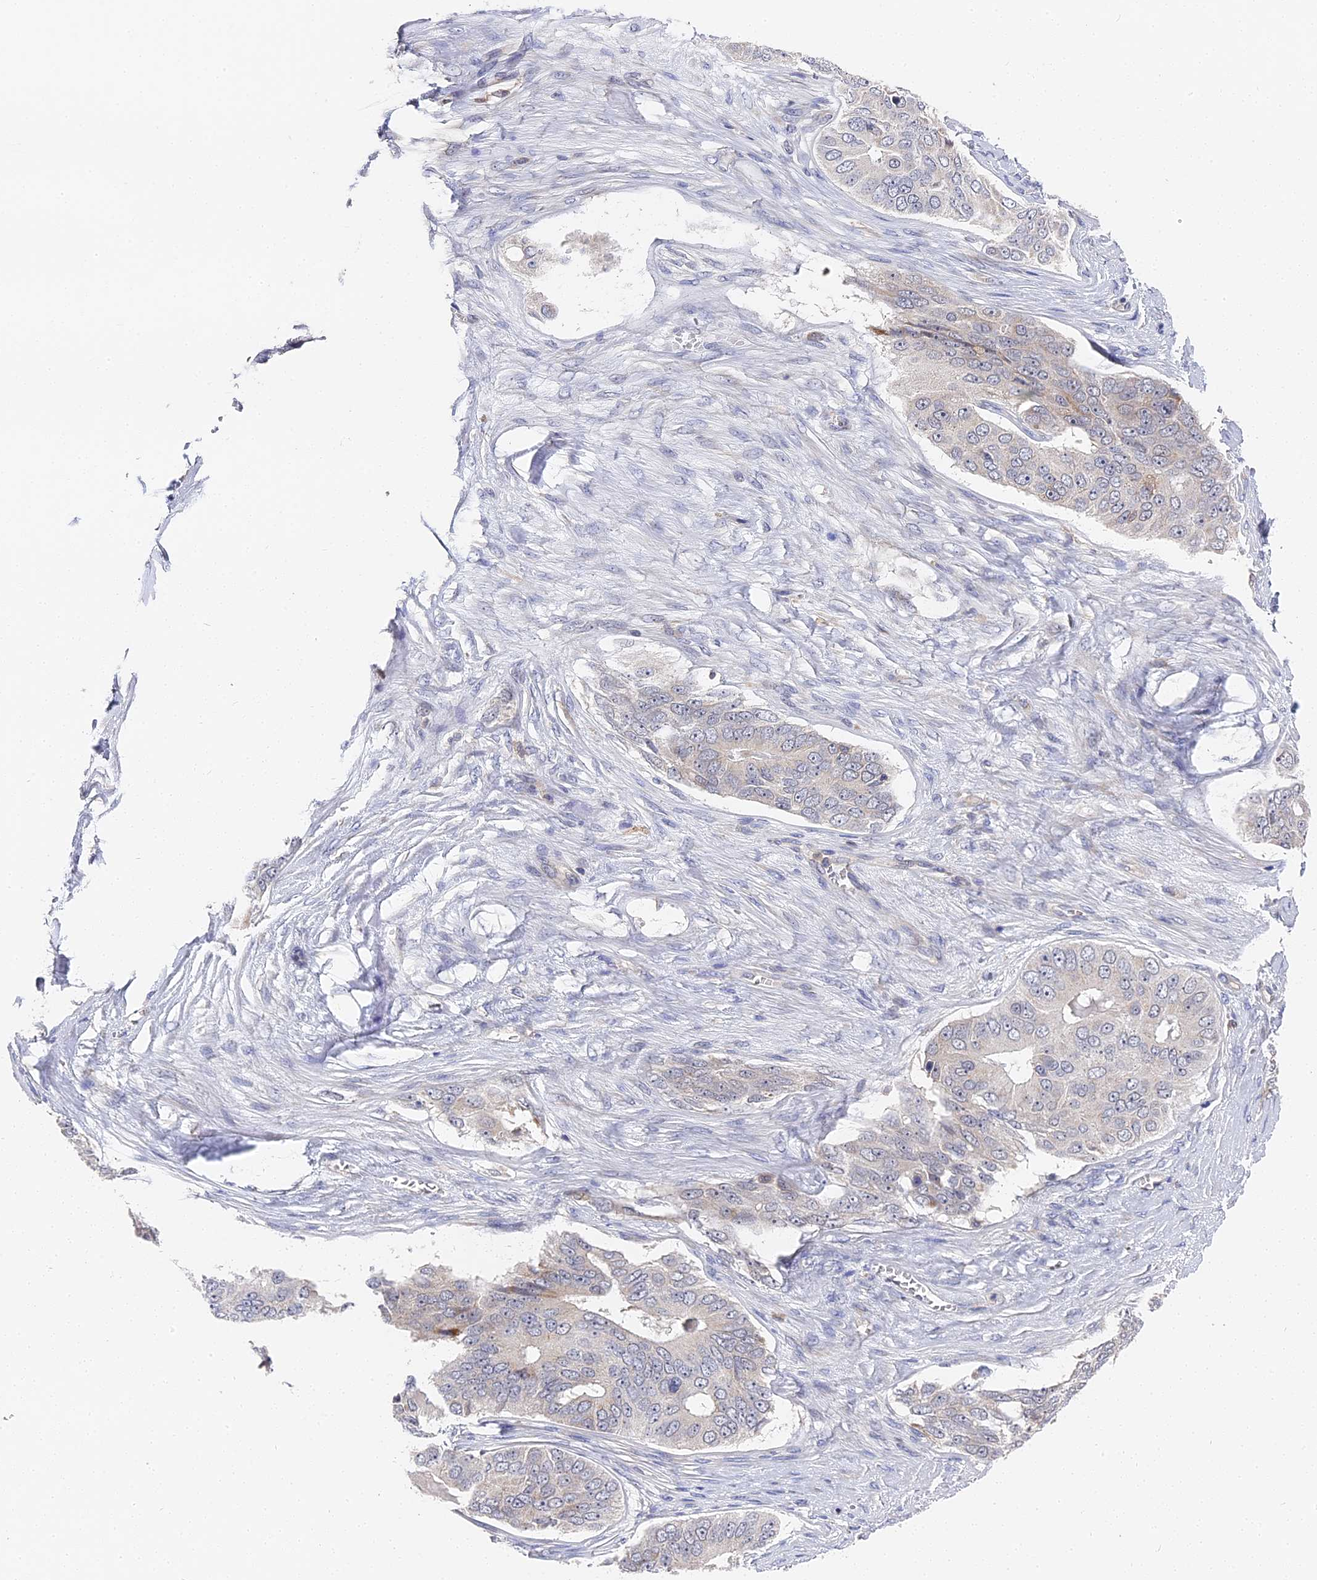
{"staining": {"intensity": "negative", "quantity": "none", "location": "none"}, "tissue": "ovarian cancer", "cell_type": "Tumor cells", "image_type": "cancer", "snomed": [{"axis": "morphology", "description": "Carcinoma, endometroid"}, {"axis": "topography", "description": "Ovary"}], "caption": "IHC micrograph of neoplastic tissue: human ovarian cancer (endometroid carcinoma) stained with DAB (3,3'-diaminobenzidine) exhibits no significant protein staining in tumor cells.", "gene": "CCDC113", "patient": {"sex": "female", "age": 51}}